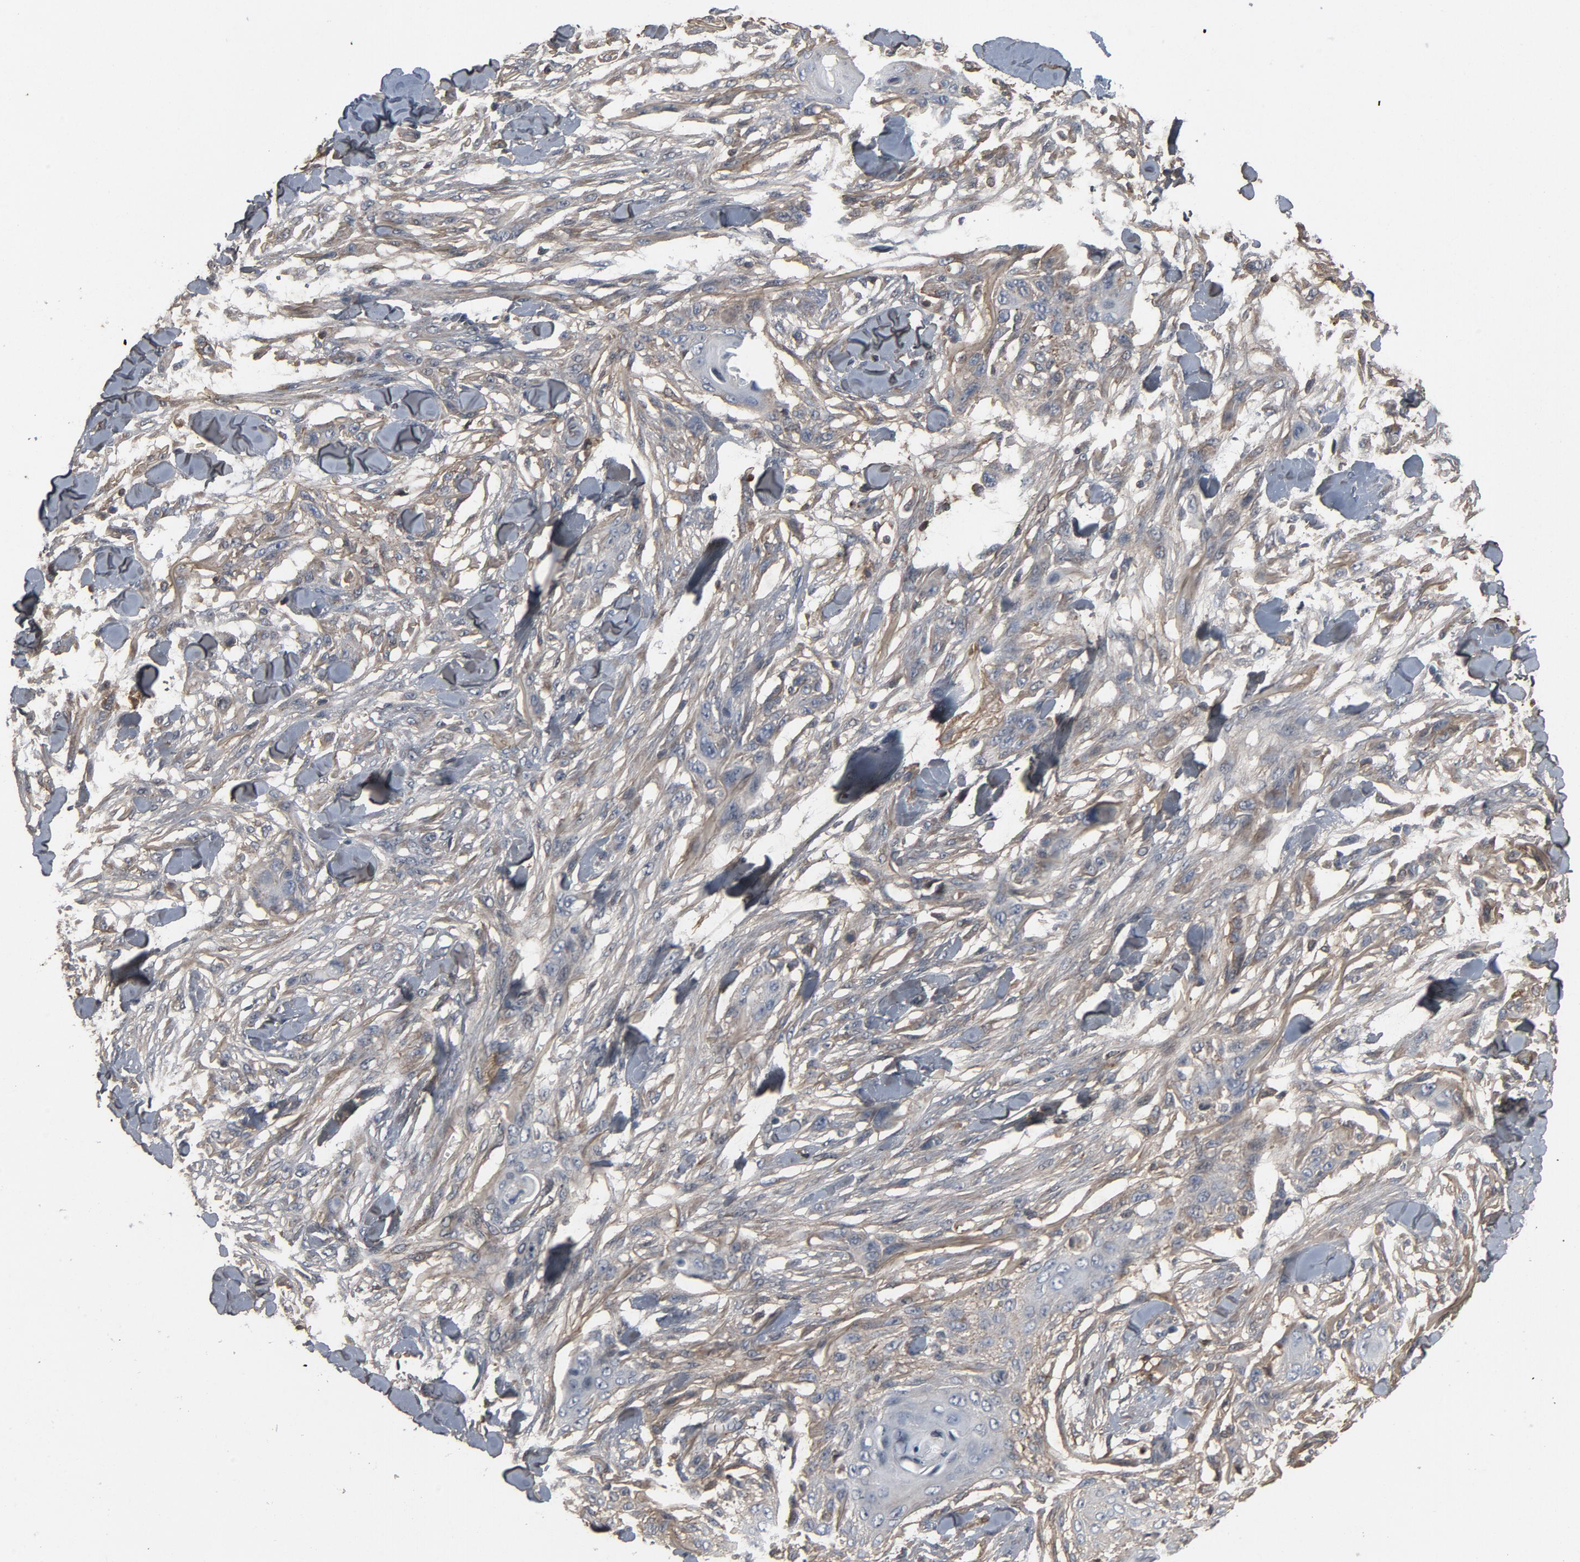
{"staining": {"intensity": "negative", "quantity": "none", "location": "none"}, "tissue": "skin cancer", "cell_type": "Tumor cells", "image_type": "cancer", "snomed": [{"axis": "morphology", "description": "Normal tissue, NOS"}, {"axis": "morphology", "description": "Squamous cell carcinoma, NOS"}, {"axis": "topography", "description": "Skin"}], "caption": "Skin cancer (squamous cell carcinoma) stained for a protein using IHC displays no positivity tumor cells.", "gene": "PDZD4", "patient": {"sex": "female", "age": 59}}